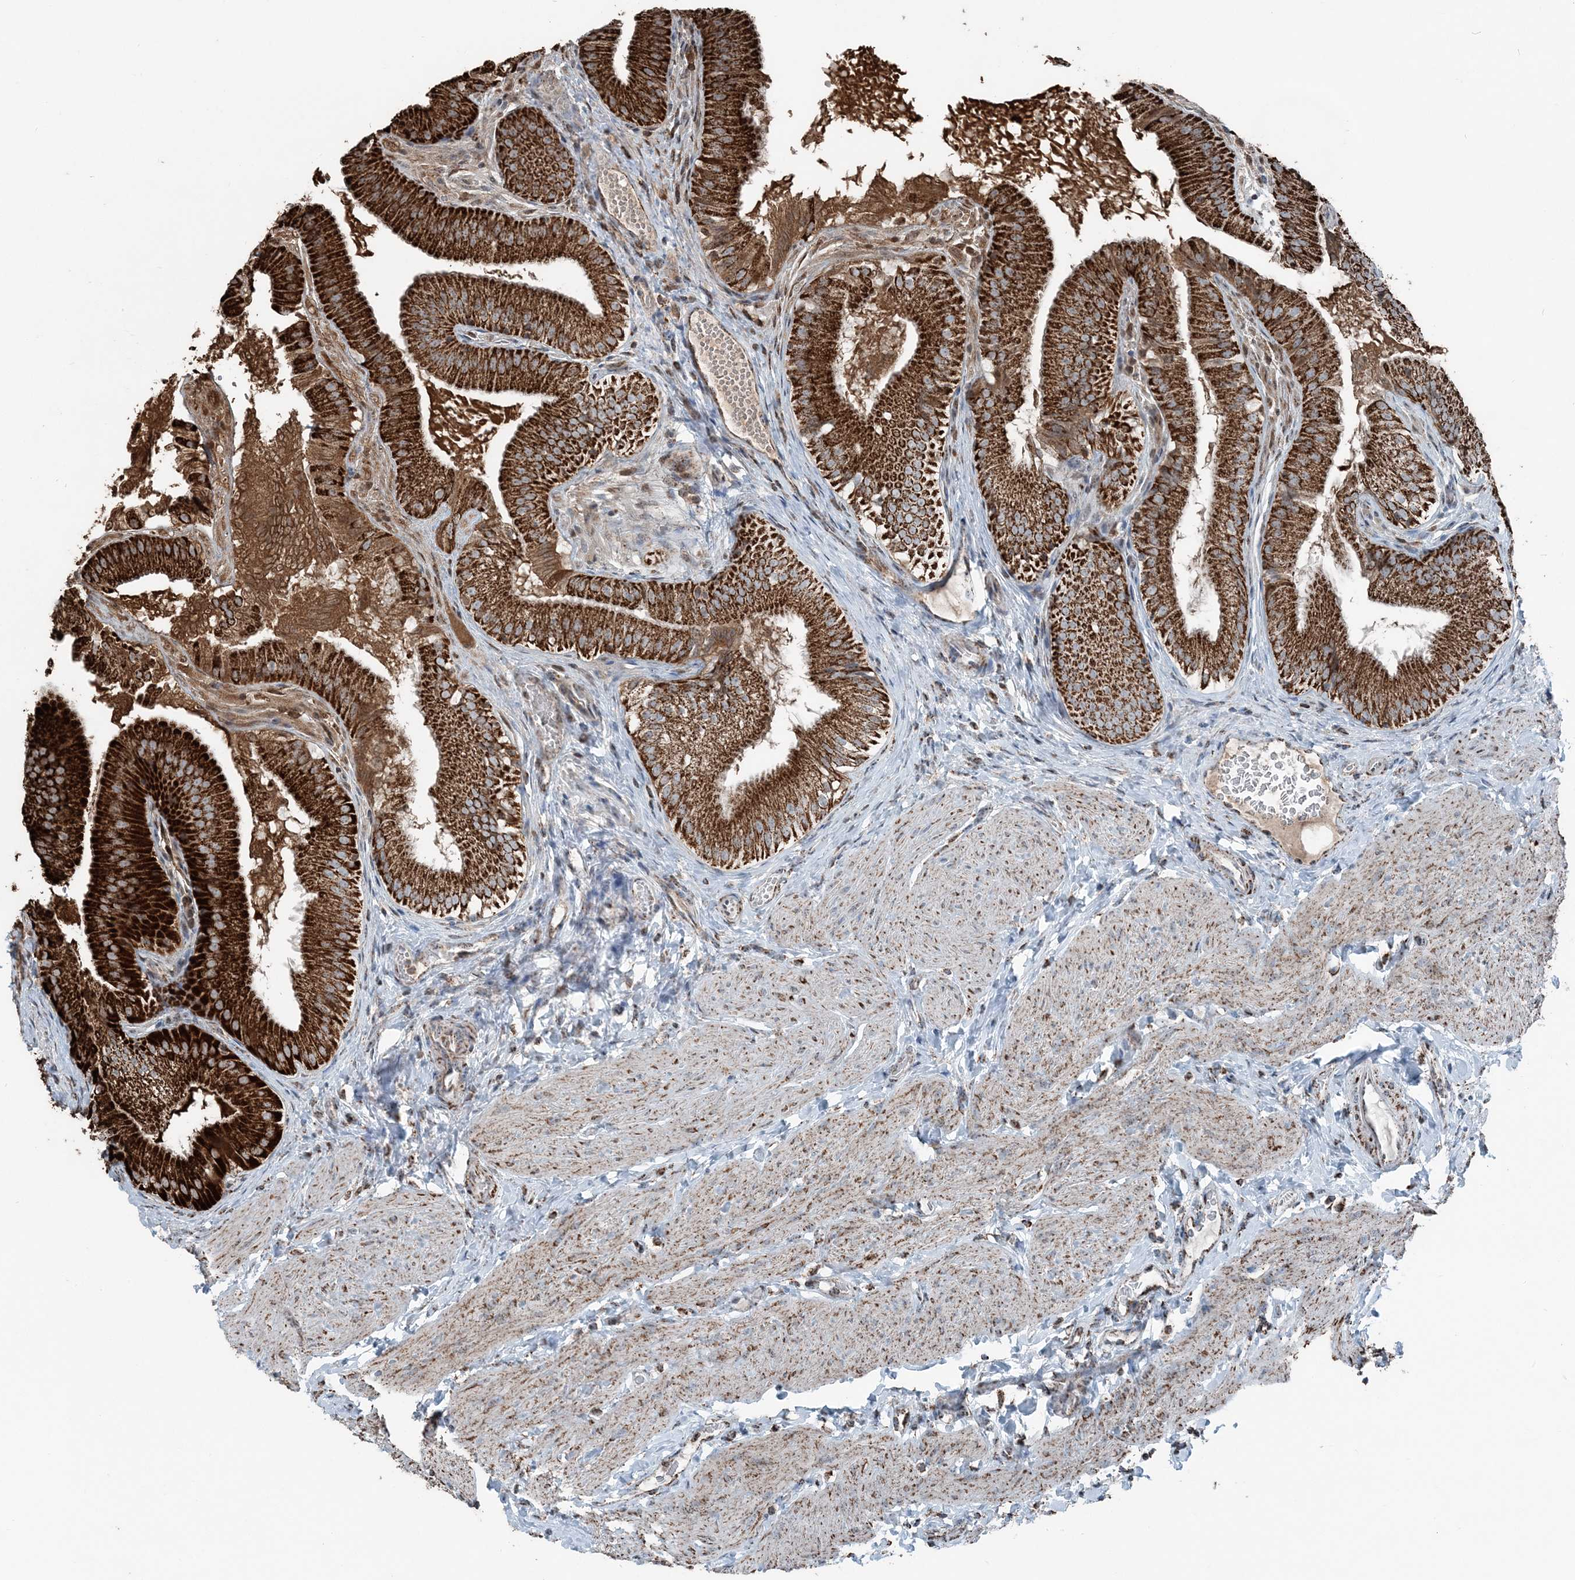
{"staining": {"intensity": "strong", "quantity": ">75%", "location": "cytoplasmic/membranous"}, "tissue": "gallbladder", "cell_type": "Glandular cells", "image_type": "normal", "snomed": [{"axis": "morphology", "description": "Normal tissue, NOS"}, {"axis": "topography", "description": "Gallbladder"}], "caption": "This image reveals immunohistochemistry staining of unremarkable human gallbladder, with high strong cytoplasmic/membranous positivity in about >75% of glandular cells.", "gene": "SUCLG1", "patient": {"sex": "female", "age": 30}}